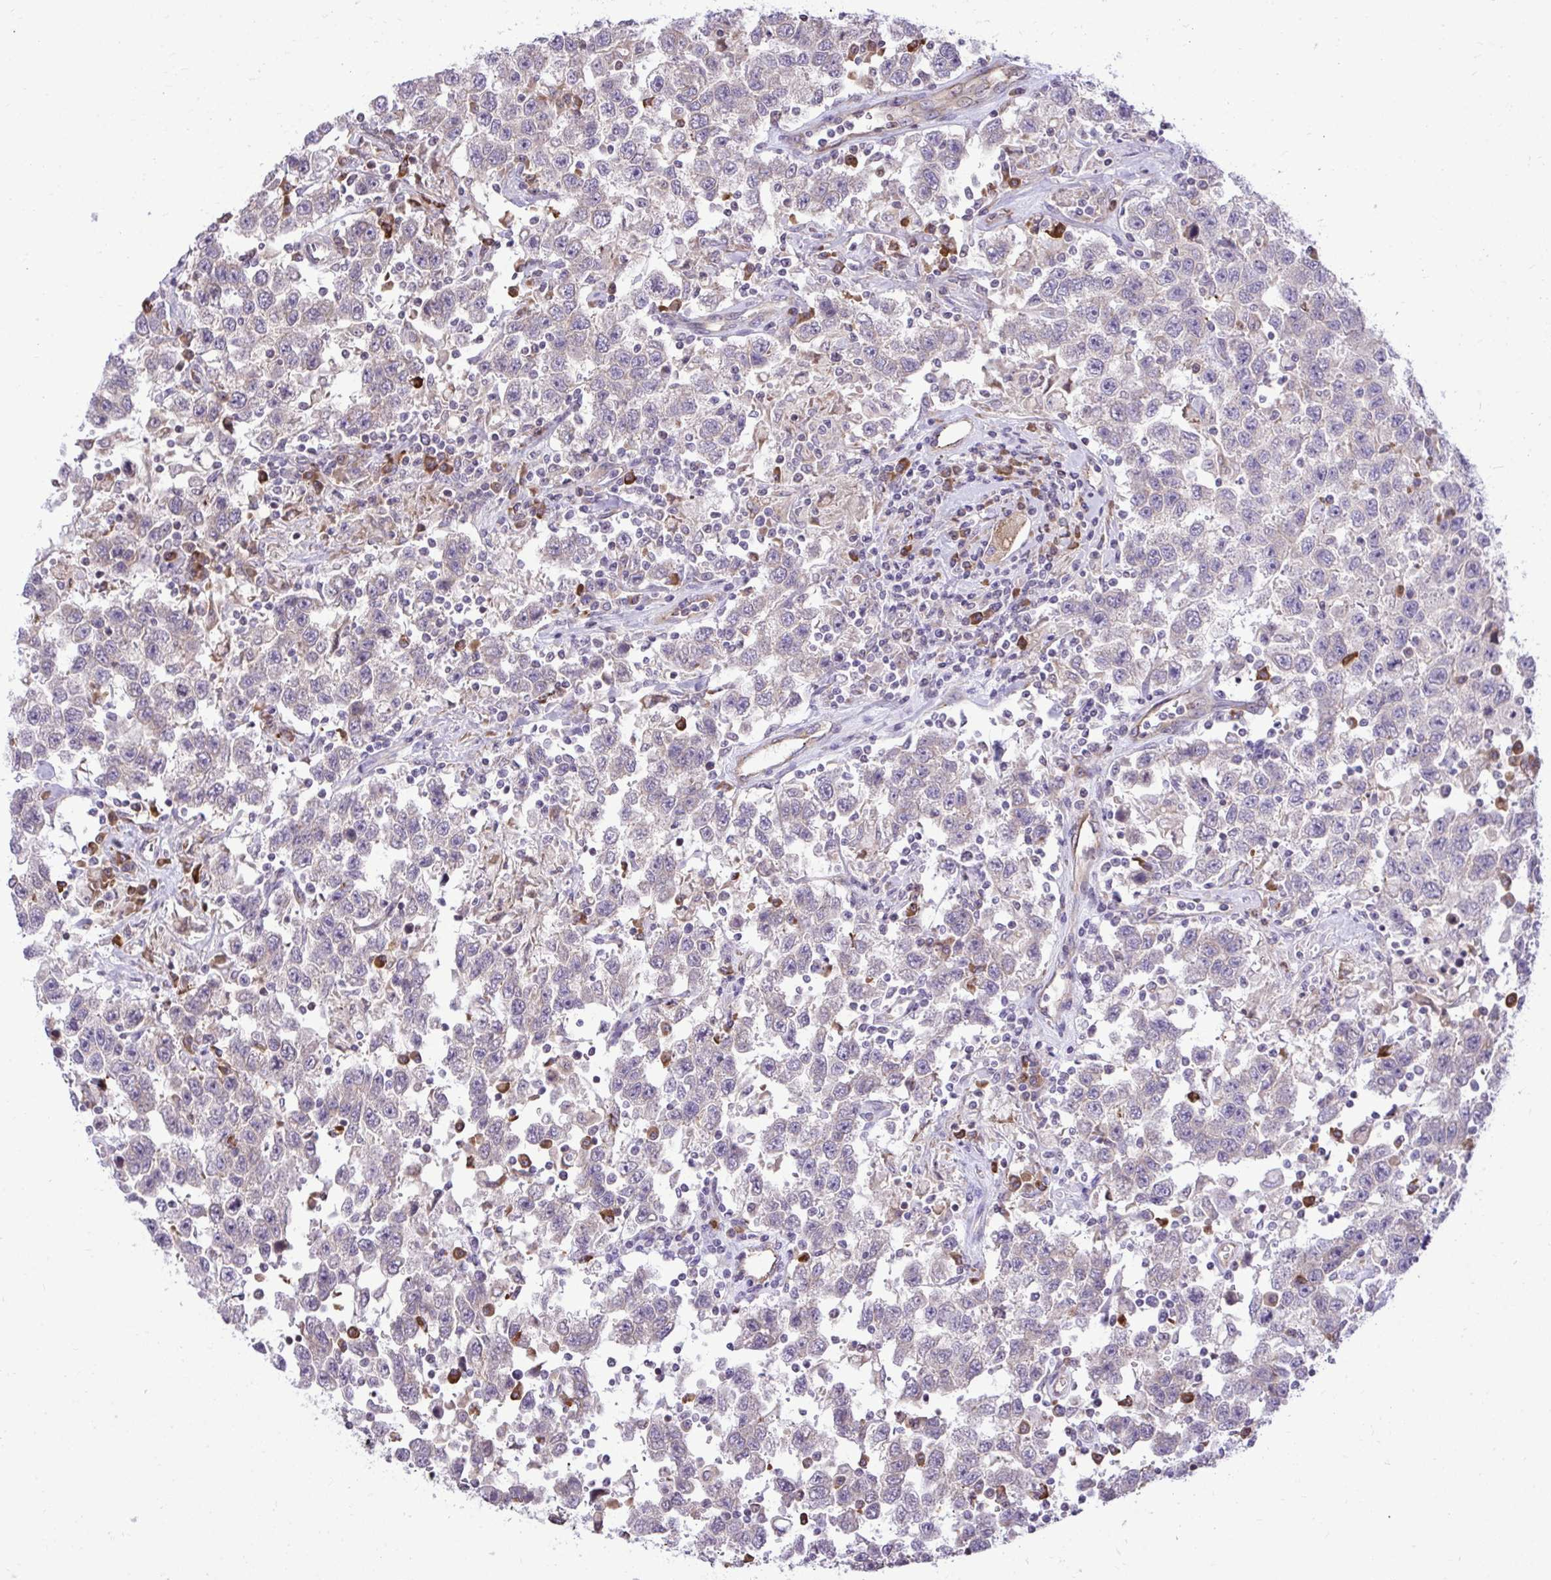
{"staining": {"intensity": "negative", "quantity": "none", "location": "none"}, "tissue": "testis cancer", "cell_type": "Tumor cells", "image_type": "cancer", "snomed": [{"axis": "morphology", "description": "Seminoma, NOS"}, {"axis": "topography", "description": "Testis"}], "caption": "A histopathology image of human testis cancer is negative for staining in tumor cells.", "gene": "METTL9", "patient": {"sex": "male", "age": 41}}